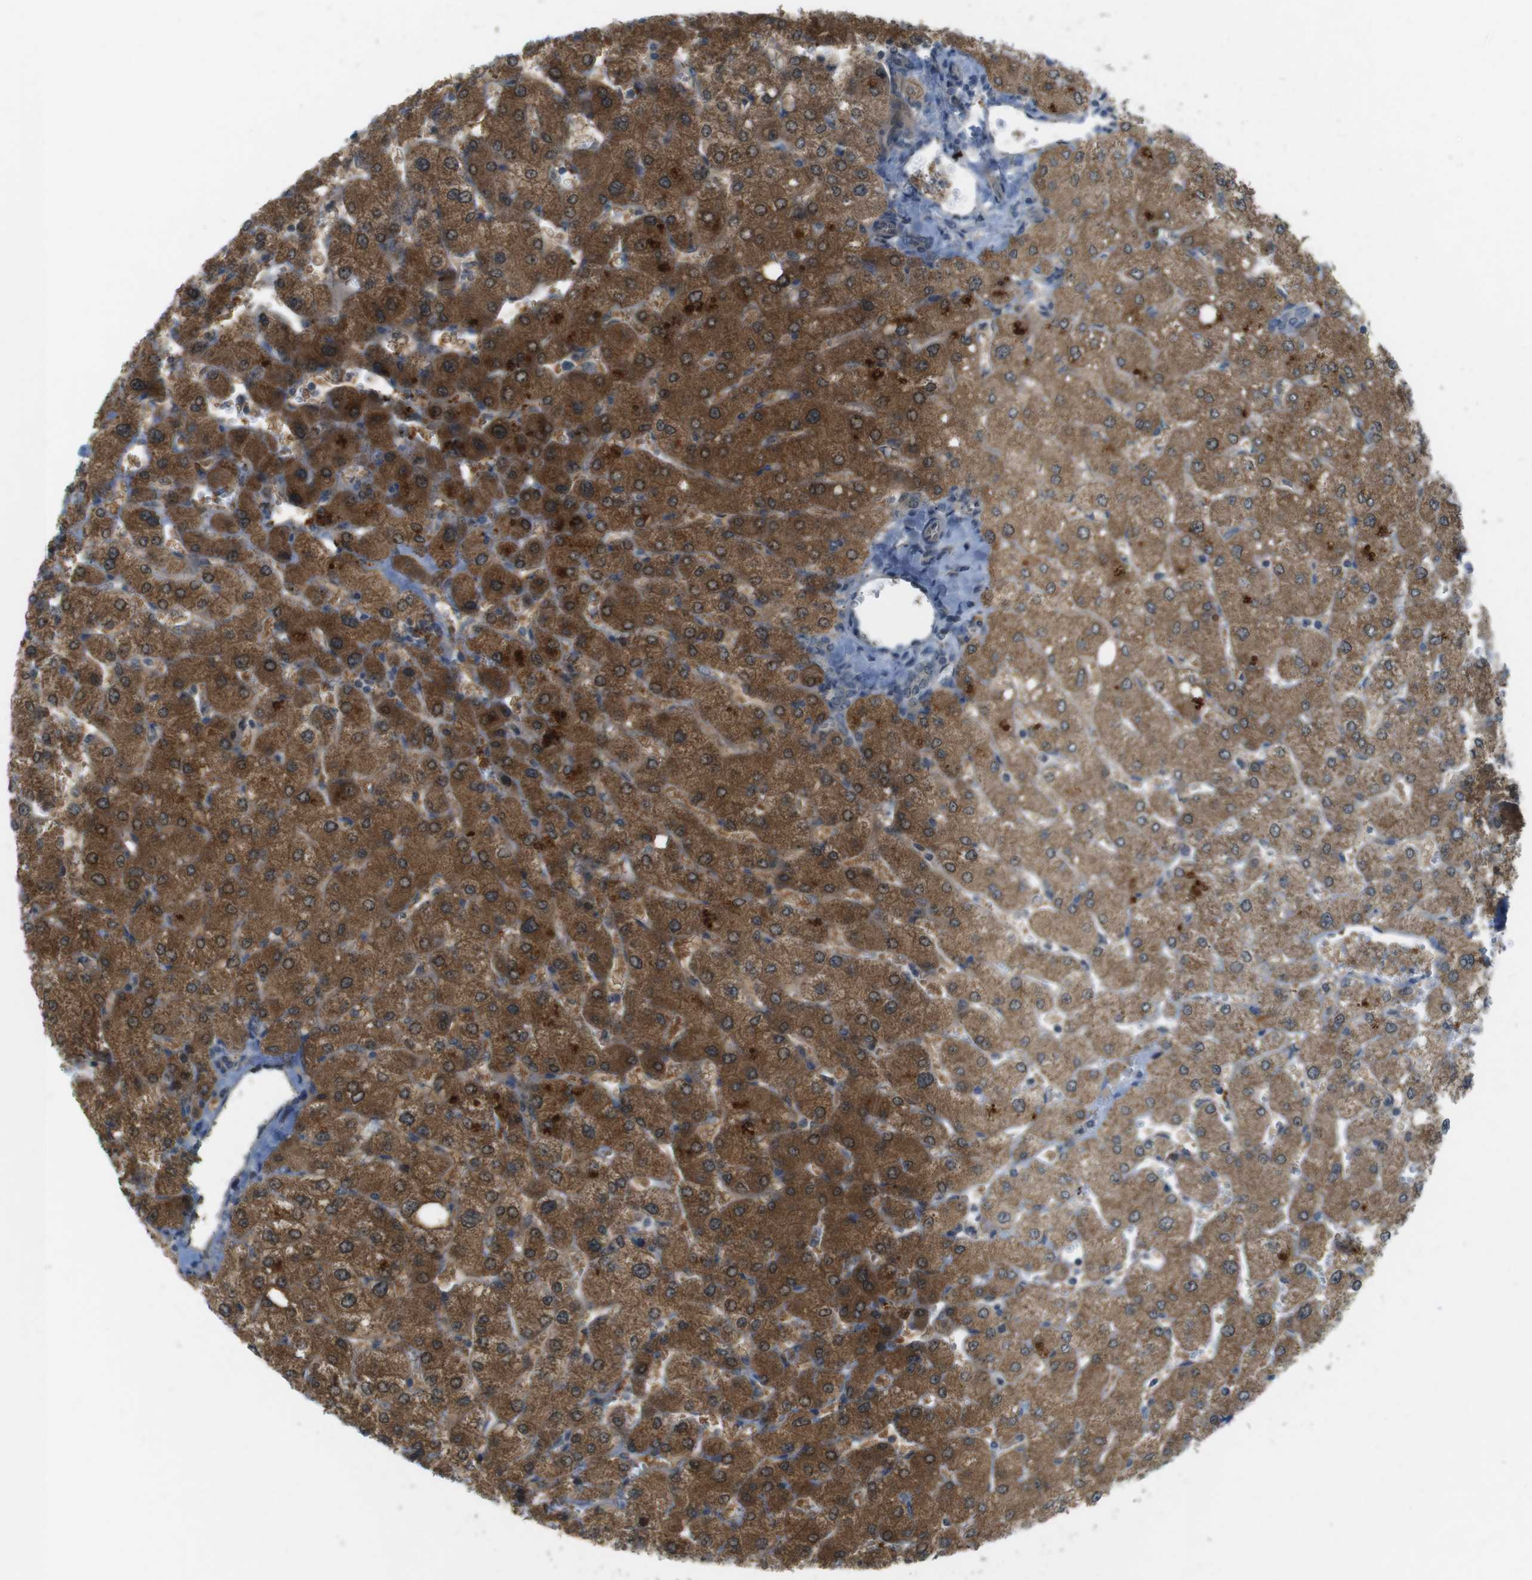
{"staining": {"intensity": "negative", "quantity": "none", "location": "none"}, "tissue": "liver", "cell_type": "Cholangiocytes", "image_type": "normal", "snomed": [{"axis": "morphology", "description": "Normal tissue, NOS"}, {"axis": "topography", "description": "Liver"}], "caption": "IHC photomicrograph of normal human liver stained for a protein (brown), which shows no expression in cholangiocytes. (Stains: DAB immunohistochemistry (IHC) with hematoxylin counter stain, Microscopy: brightfield microscopy at high magnification).", "gene": "ZDHHC20", "patient": {"sex": "male", "age": 55}}